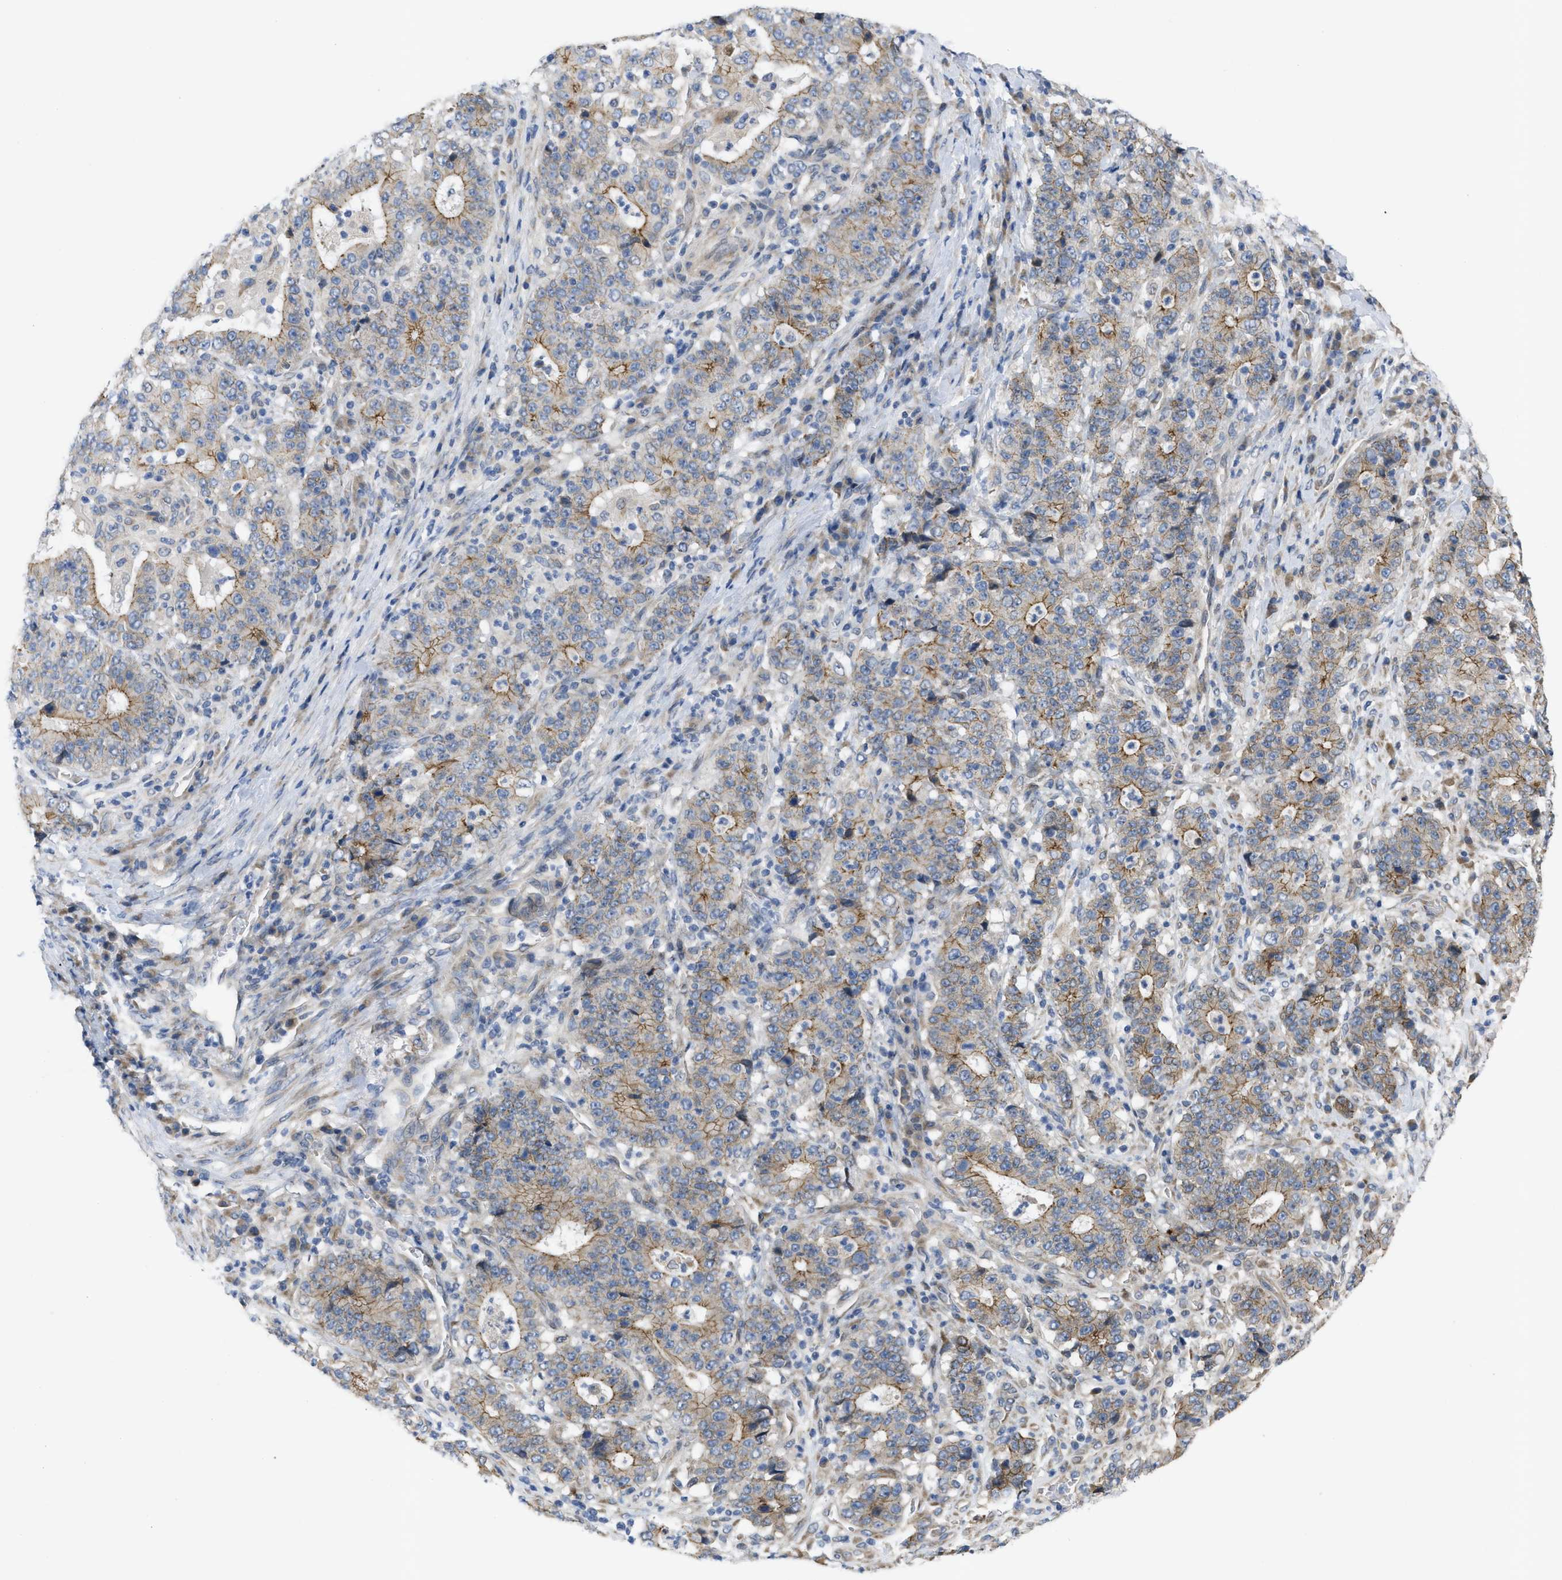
{"staining": {"intensity": "moderate", "quantity": ">75%", "location": "cytoplasmic/membranous"}, "tissue": "stomach cancer", "cell_type": "Tumor cells", "image_type": "cancer", "snomed": [{"axis": "morphology", "description": "Normal tissue, NOS"}, {"axis": "morphology", "description": "Adenocarcinoma, NOS"}, {"axis": "topography", "description": "Stomach, upper"}, {"axis": "topography", "description": "Stomach"}], "caption": "The image displays a brown stain indicating the presence of a protein in the cytoplasmic/membranous of tumor cells in stomach cancer.", "gene": "CDPF1", "patient": {"sex": "male", "age": 59}}